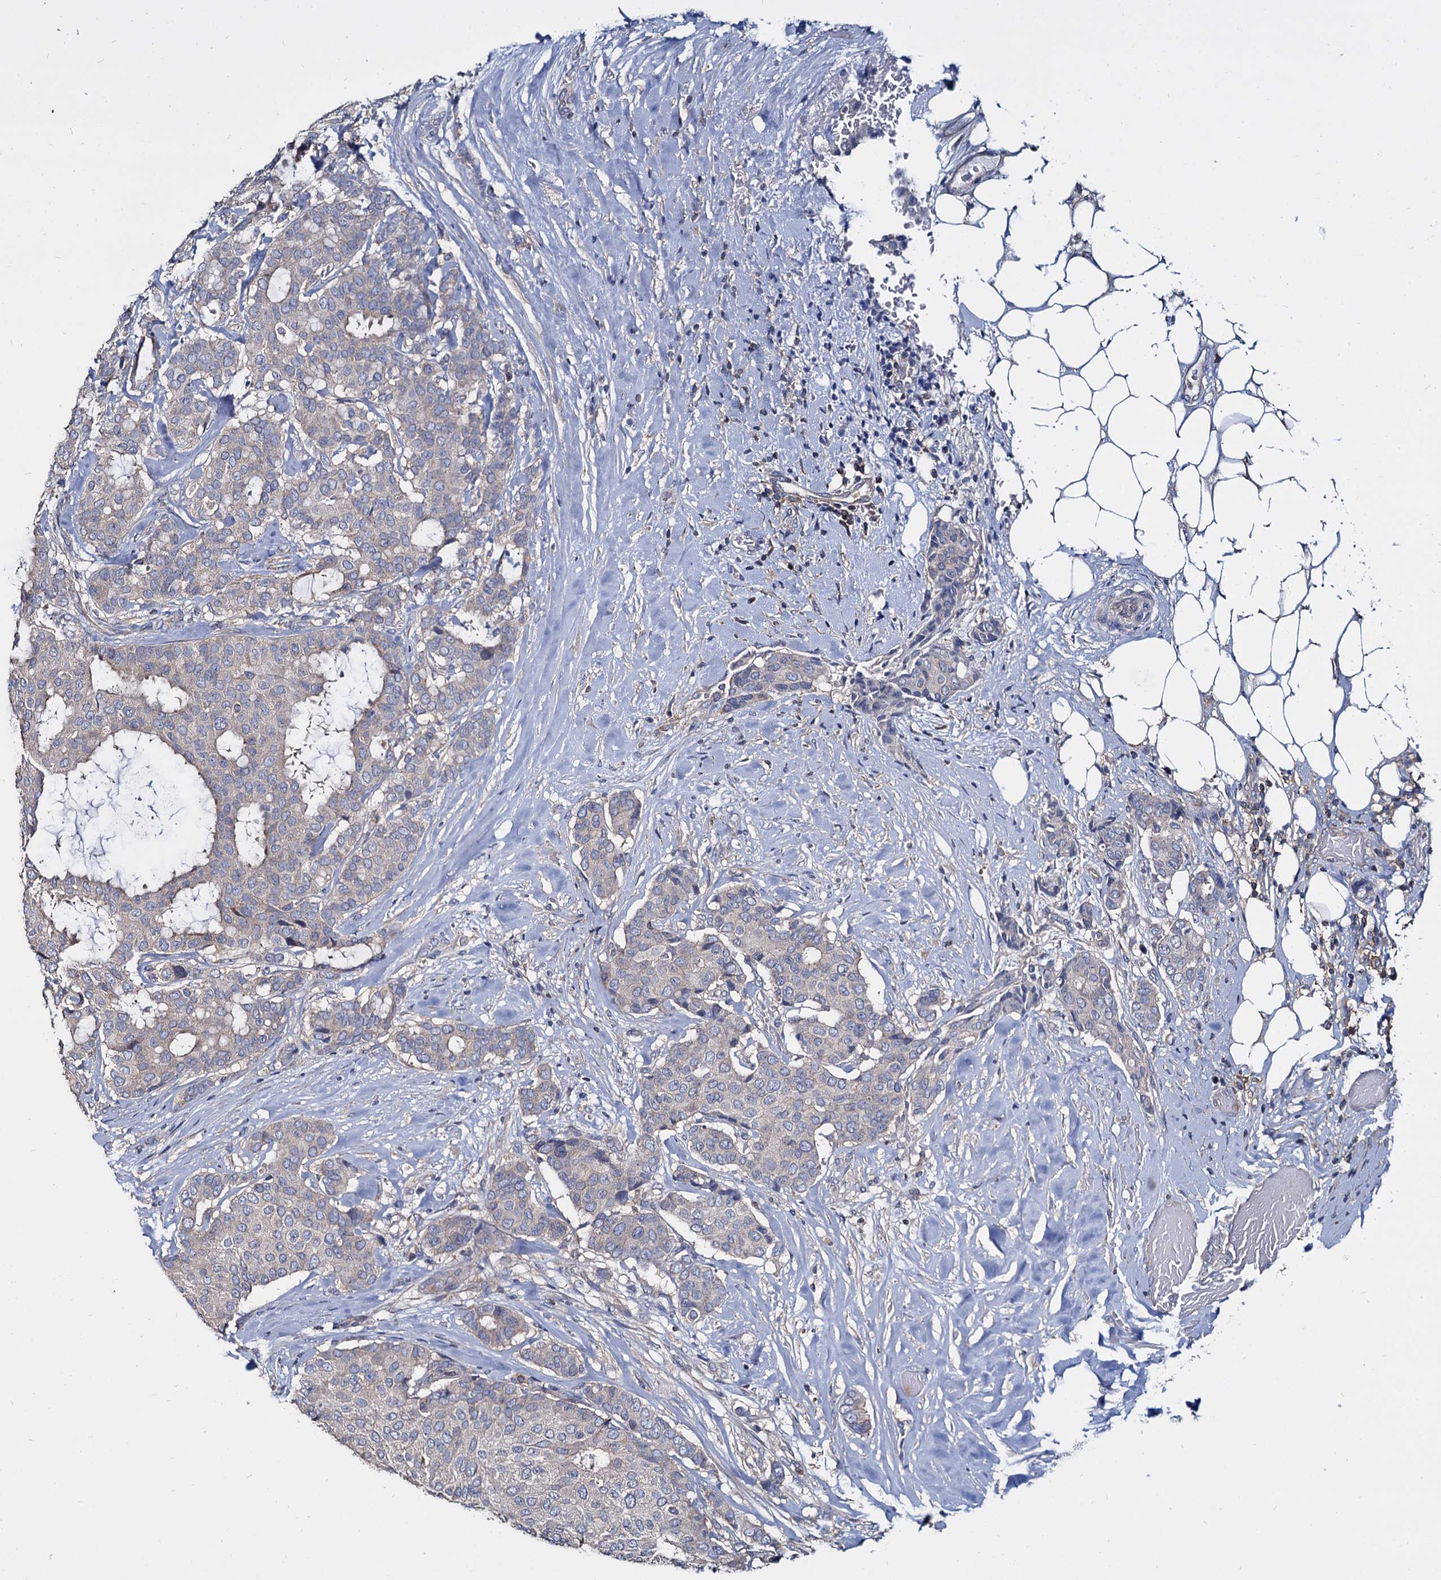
{"staining": {"intensity": "negative", "quantity": "none", "location": "none"}, "tissue": "breast cancer", "cell_type": "Tumor cells", "image_type": "cancer", "snomed": [{"axis": "morphology", "description": "Duct carcinoma"}, {"axis": "topography", "description": "Breast"}], "caption": "Tumor cells show no significant staining in breast infiltrating ductal carcinoma. (DAB (3,3'-diaminobenzidine) IHC, high magnification).", "gene": "ANKRD13A", "patient": {"sex": "female", "age": 75}}